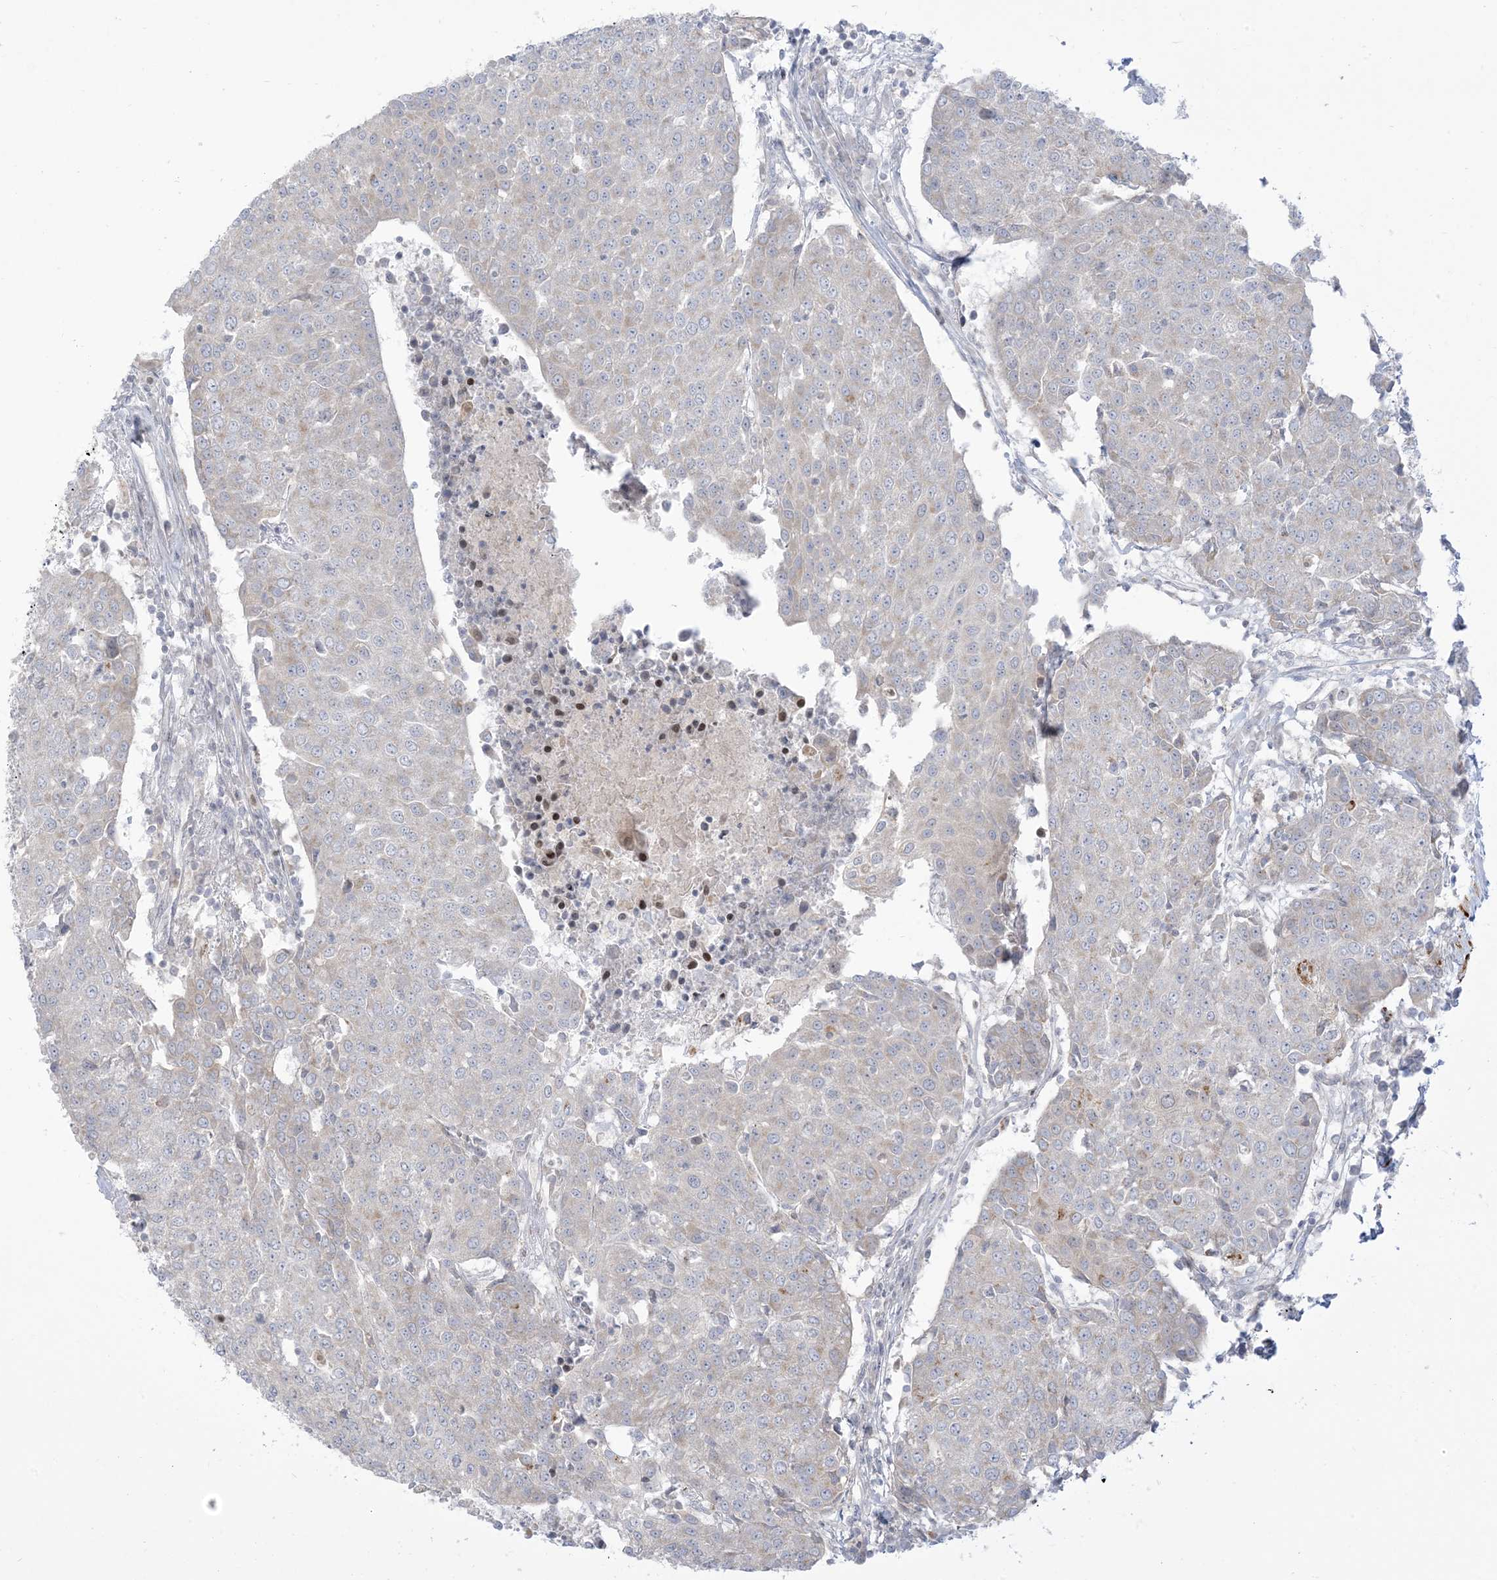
{"staining": {"intensity": "moderate", "quantity": "<25%", "location": "cytoplasmic/membranous"}, "tissue": "urothelial cancer", "cell_type": "Tumor cells", "image_type": "cancer", "snomed": [{"axis": "morphology", "description": "Urothelial carcinoma, High grade"}, {"axis": "topography", "description": "Urinary bladder"}], "caption": "About <25% of tumor cells in high-grade urothelial carcinoma exhibit moderate cytoplasmic/membranous protein expression as visualized by brown immunohistochemical staining.", "gene": "AFTPH", "patient": {"sex": "female", "age": 85}}